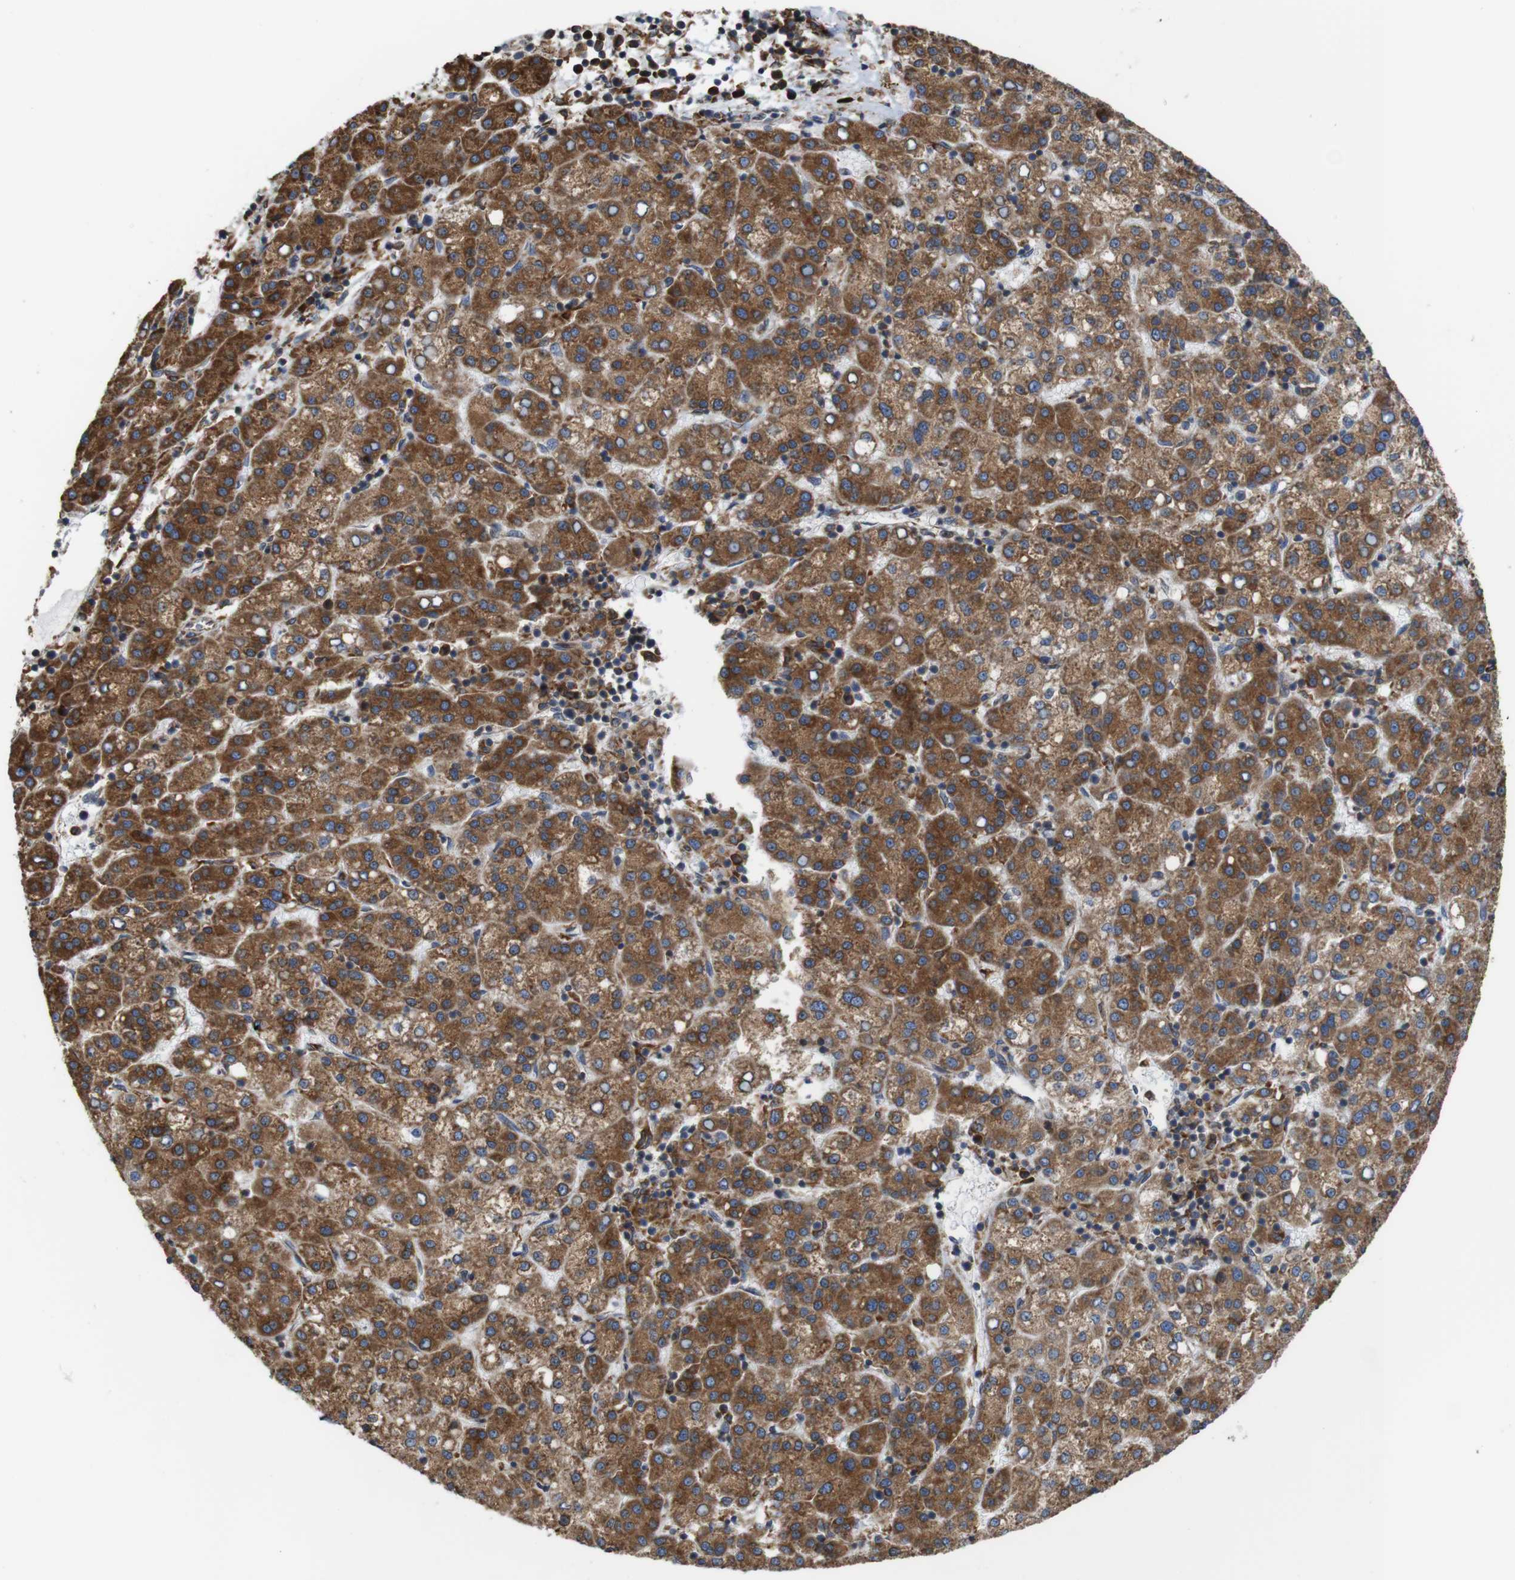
{"staining": {"intensity": "moderate", "quantity": ">75%", "location": "cytoplasmic/membranous"}, "tissue": "liver cancer", "cell_type": "Tumor cells", "image_type": "cancer", "snomed": [{"axis": "morphology", "description": "Carcinoma, Hepatocellular, NOS"}, {"axis": "topography", "description": "Liver"}], "caption": "Immunohistochemical staining of liver hepatocellular carcinoma exhibits medium levels of moderate cytoplasmic/membranous positivity in approximately >75% of tumor cells. Immunohistochemistry stains the protein in brown and the nuclei are stained blue.", "gene": "UGGT1", "patient": {"sex": "female", "age": 58}}